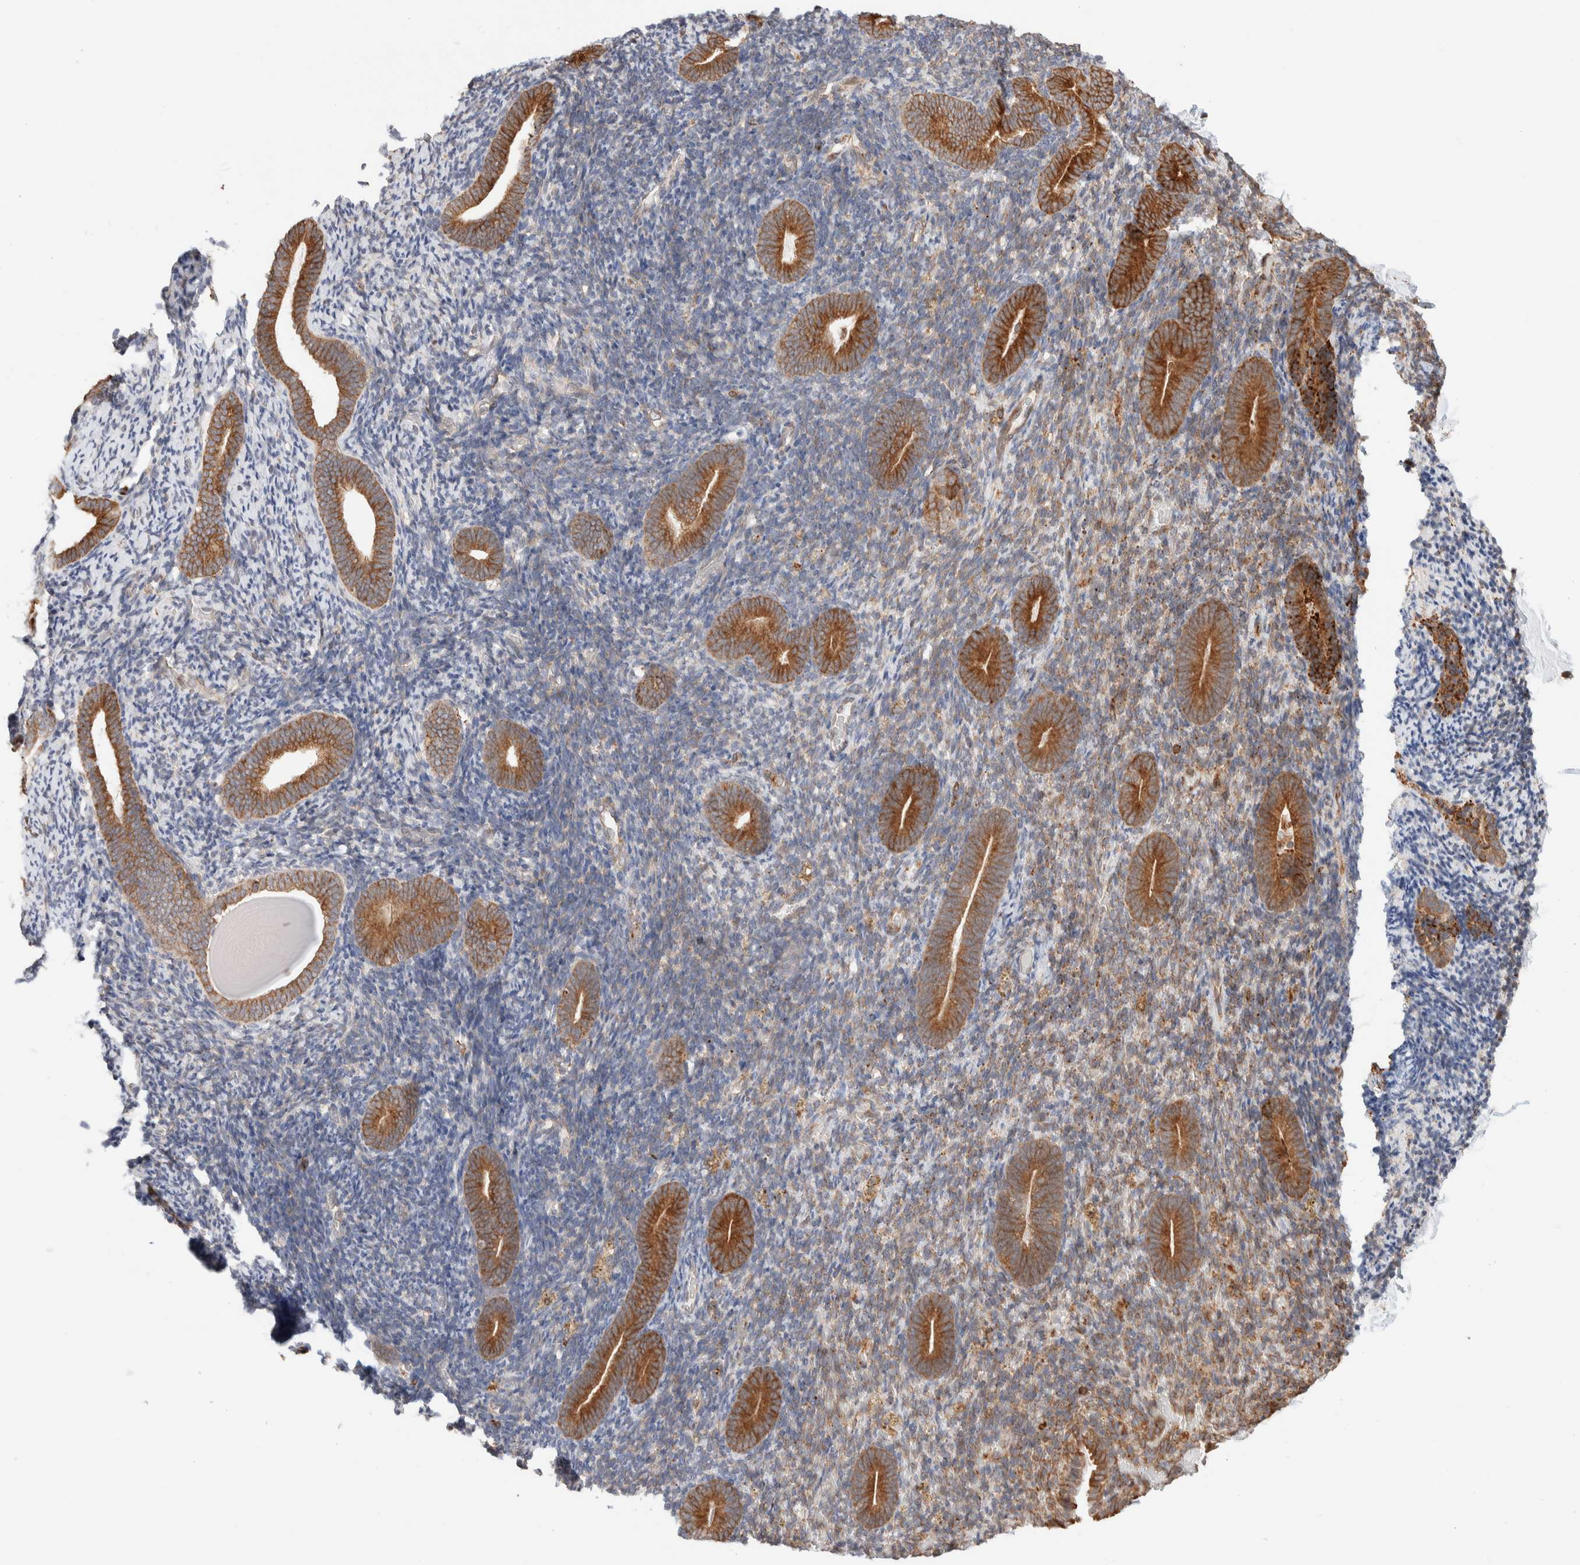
{"staining": {"intensity": "moderate", "quantity": "25%-75%", "location": "cytoplasmic/membranous"}, "tissue": "endometrium", "cell_type": "Cells in endometrial stroma", "image_type": "normal", "snomed": [{"axis": "morphology", "description": "Normal tissue, NOS"}, {"axis": "topography", "description": "Endometrium"}], "caption": "Benign endometrium was stained to show a protein in brown. There is medium levels of moderate cytoplasmic/membranous positivity in approximately 25%-75% of cells in endometrial stroma. Using DAB (brown) and hematoxylin (blue) stains, captured at high magnification using brightfield microscopy.", "gene": "INTS1", "patient": {"sex": "female", "age": 51}}